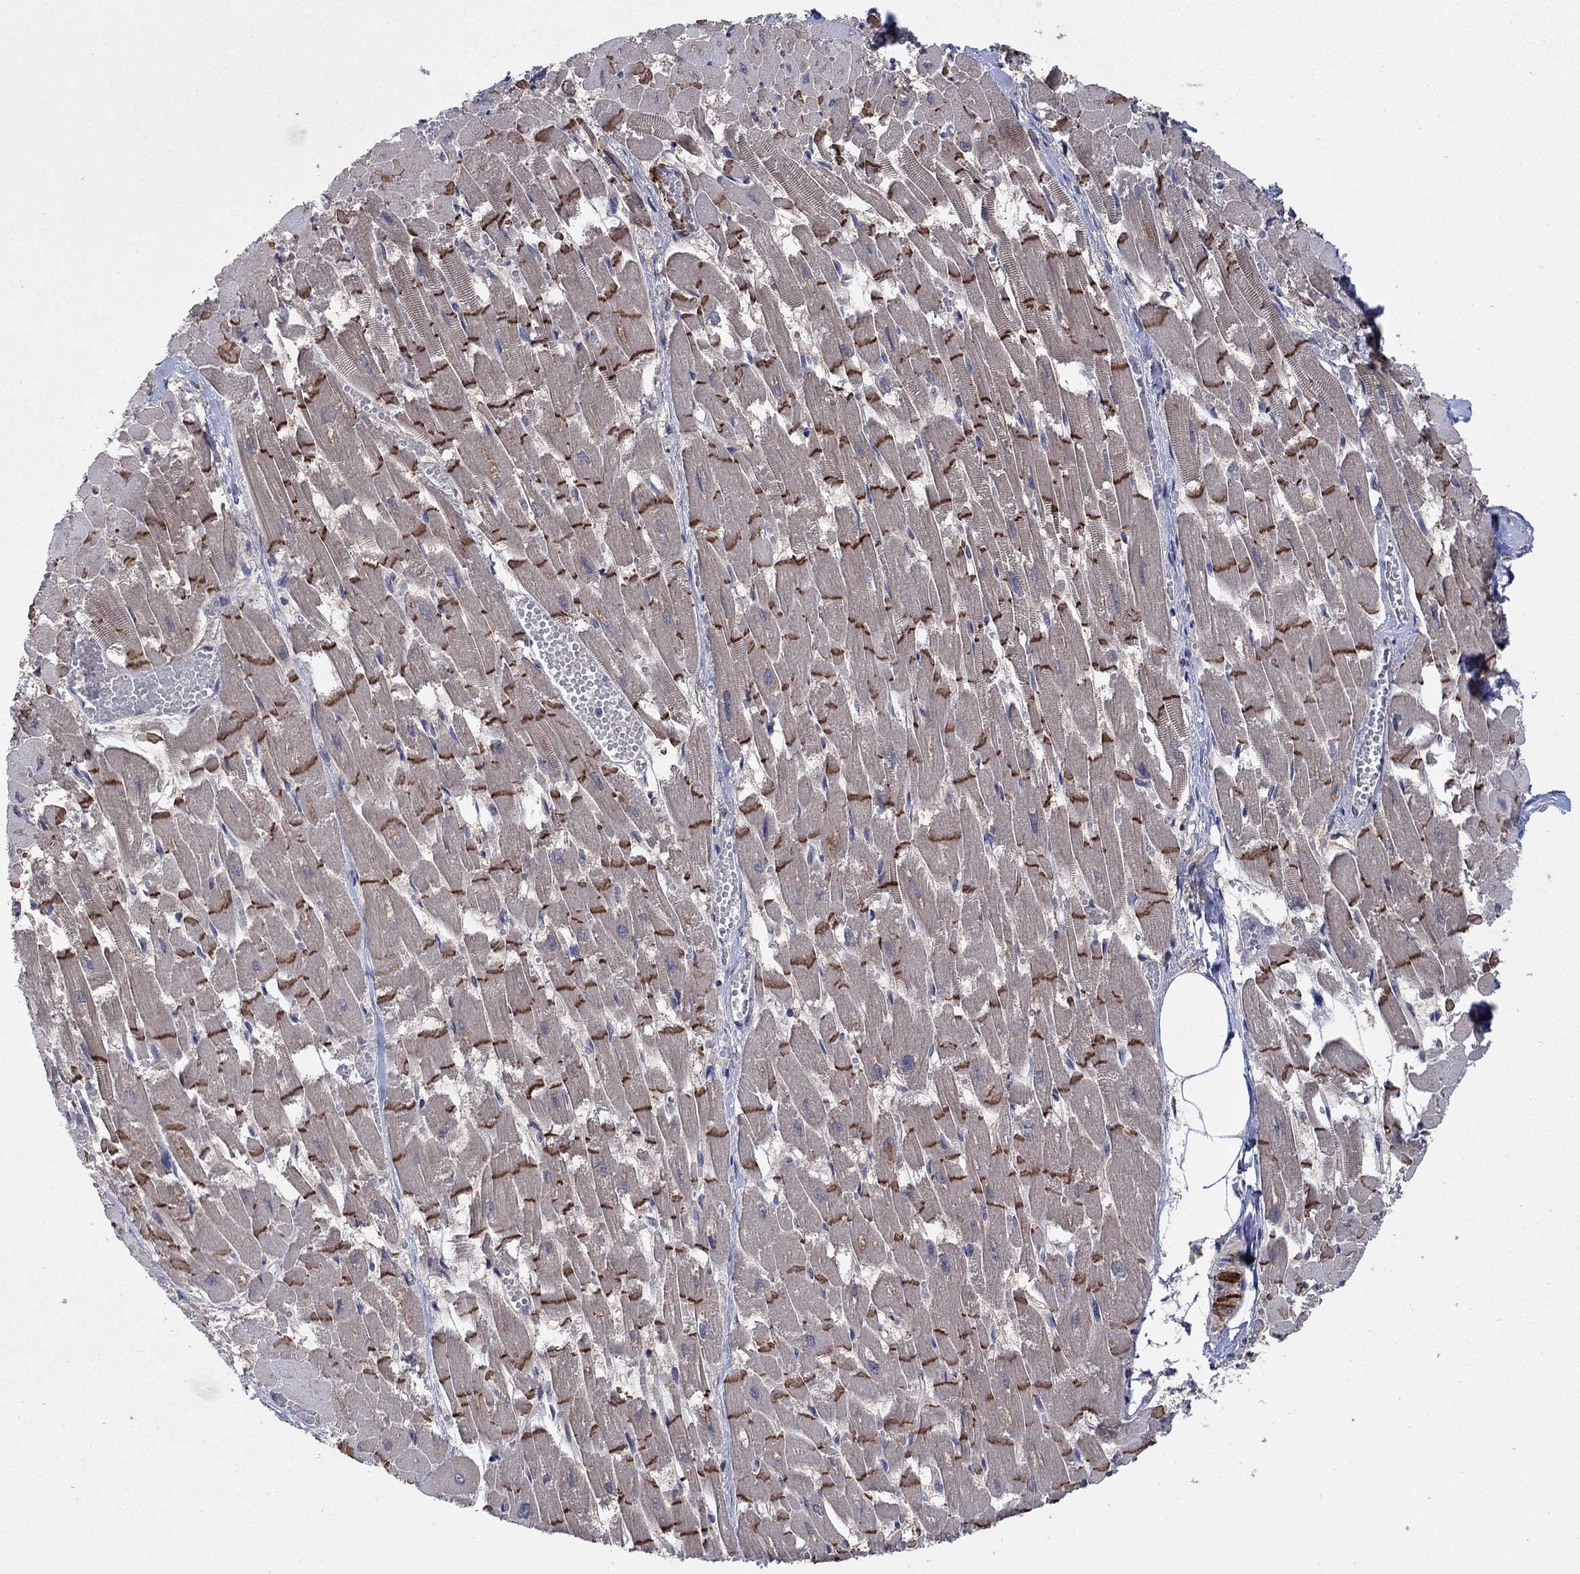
{"staining": {"intensity": "strong", "quantity": "25%-75%", "location": "cytoplasmic/membranous"}, "tissue": "heart muscle", "cell_type": "Cardiomyocytes", "image_type": "normal", "snomed": [{"axis": "morphology", "description": "Normal tissue, NOS"}, {"axis": "topography", "description": "Heart"}], "caption": "Strong cytoplasmic/membranous positivity for a protein is seen in approximately 25%-75% of cardiomyocytes of normal heart muscle using immunohistochemistry.", "gene": "IAH1", "patient": {"sex": "female", "age": 52}}